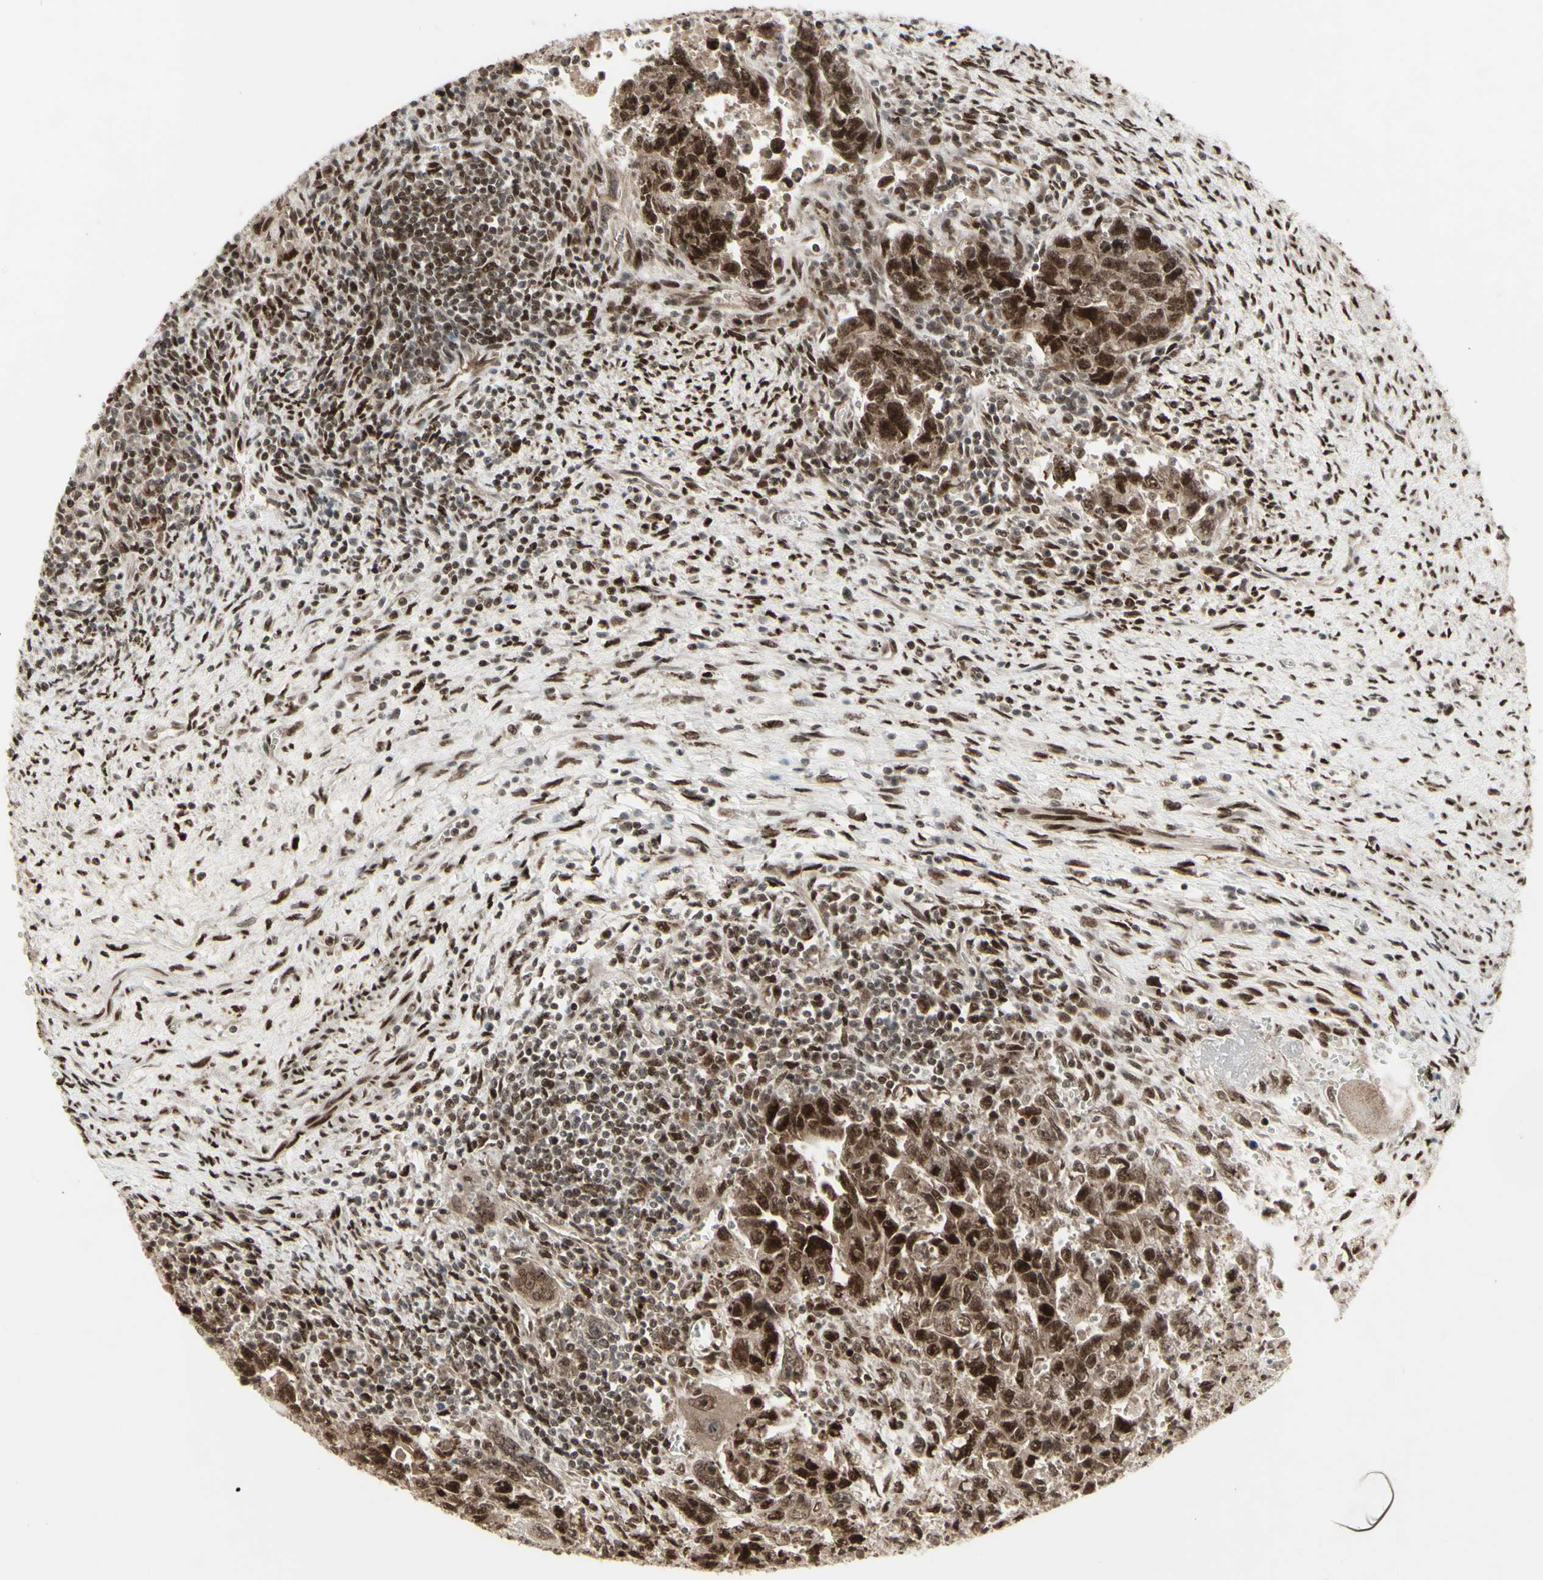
{"staining": {"intensity": "strong", "quantity": ">75%", "location": "cytoplasmic/membranous,nuclear"}, "tissue": "testis cancer", "cell_type": "Tumor cells", "image_type": "cancer", "snomed": [{"axis": "morphology", "description": "Carcinoma, Embryonal, NOS"}, {"axis": "topography", "description": "Testis"}], "caption": "Testis cancer (embryonal carcinoma) tissue demonstrates strong cytoplasmic/membranous and nuclear positivity in approximately >75% of tumor cells", "gene": "CBX1", "patient": {"sex": "male", "age": 28}}